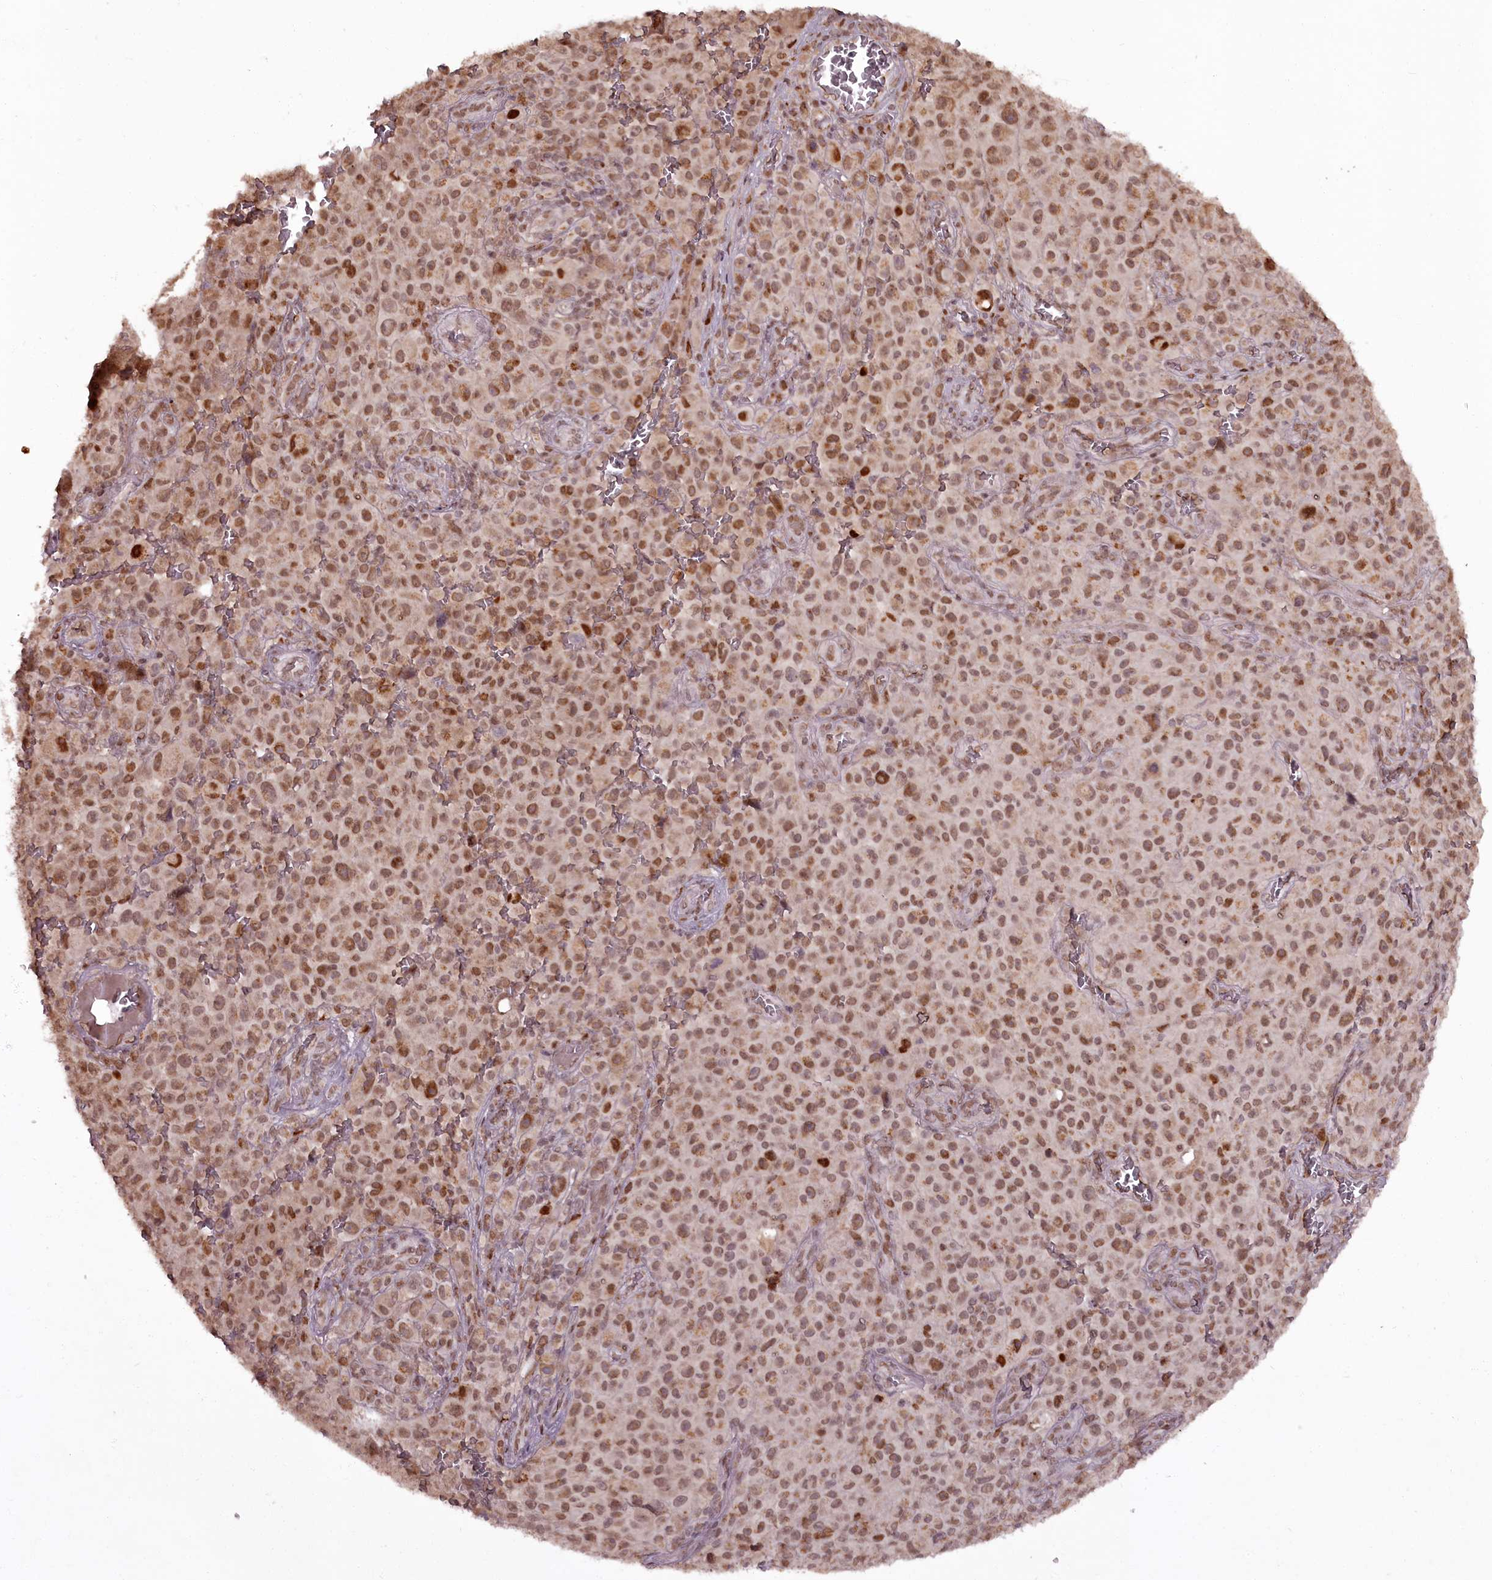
{"staining": {"intensity": "moderate", "quantity": ">75%", "location": "nuclear"}, "tissue": "melanoma", "cell_type": "Tumor cells", "image_type": "cancer", "snomed": [{"axis": "morphology", "description": "Malignant melanoma, NOS"}, {"axis": "topography", "description": "Skin"}], "caption": "Melanoma was stained to show a protein in brown. There is medium levels of moderate nuclear positivity in approximately >75% of tumor cells.", "gene": "CEP83", "patient": {"sex": "female", "age": 82}}